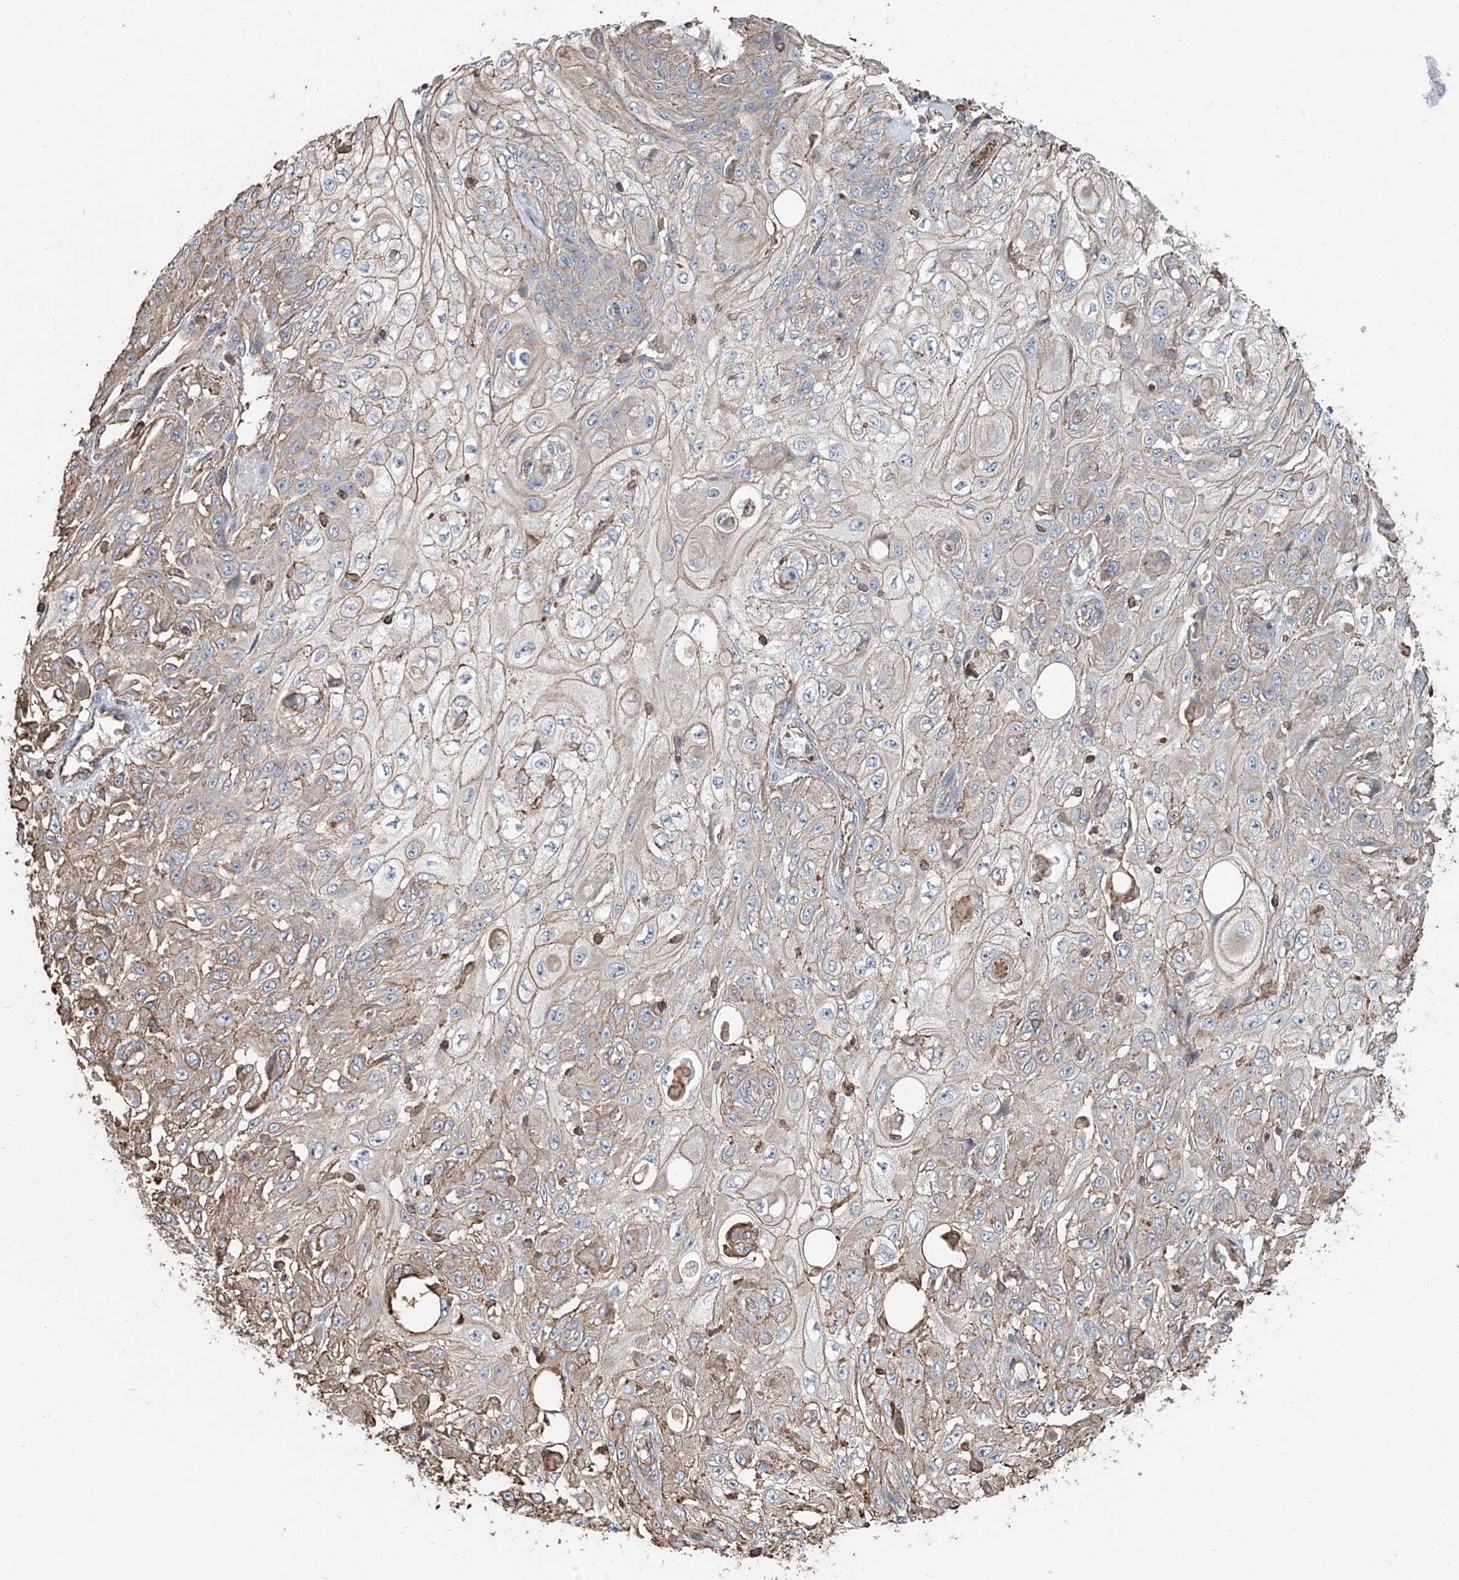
{"staining": {"intensity": "weak", "quantity": "<25%", "location": "cytoplasmic/membranous"}, "tissue": "skin cancer", "cell_type": "Tumor cells", "image_type": "cancer", "snomed": [{"axis": "morphology", "description": "Squamous cell carcinoma, NOS"}, {"axis": "morphology", "description": "Squamous cell carcinoma, metastatic, NOS"}, {"axis": "topography", "description": "Skin"}, {"axis": "topography", "description": "Lymph node"}], "caption": "A micrograph of metastatic squamous cell carcinoma (skin) stained for a protein displays no brown staining in tumor cells.", "gene": "PIEZO2", "patient": {"sex": "male", "age": 75}}